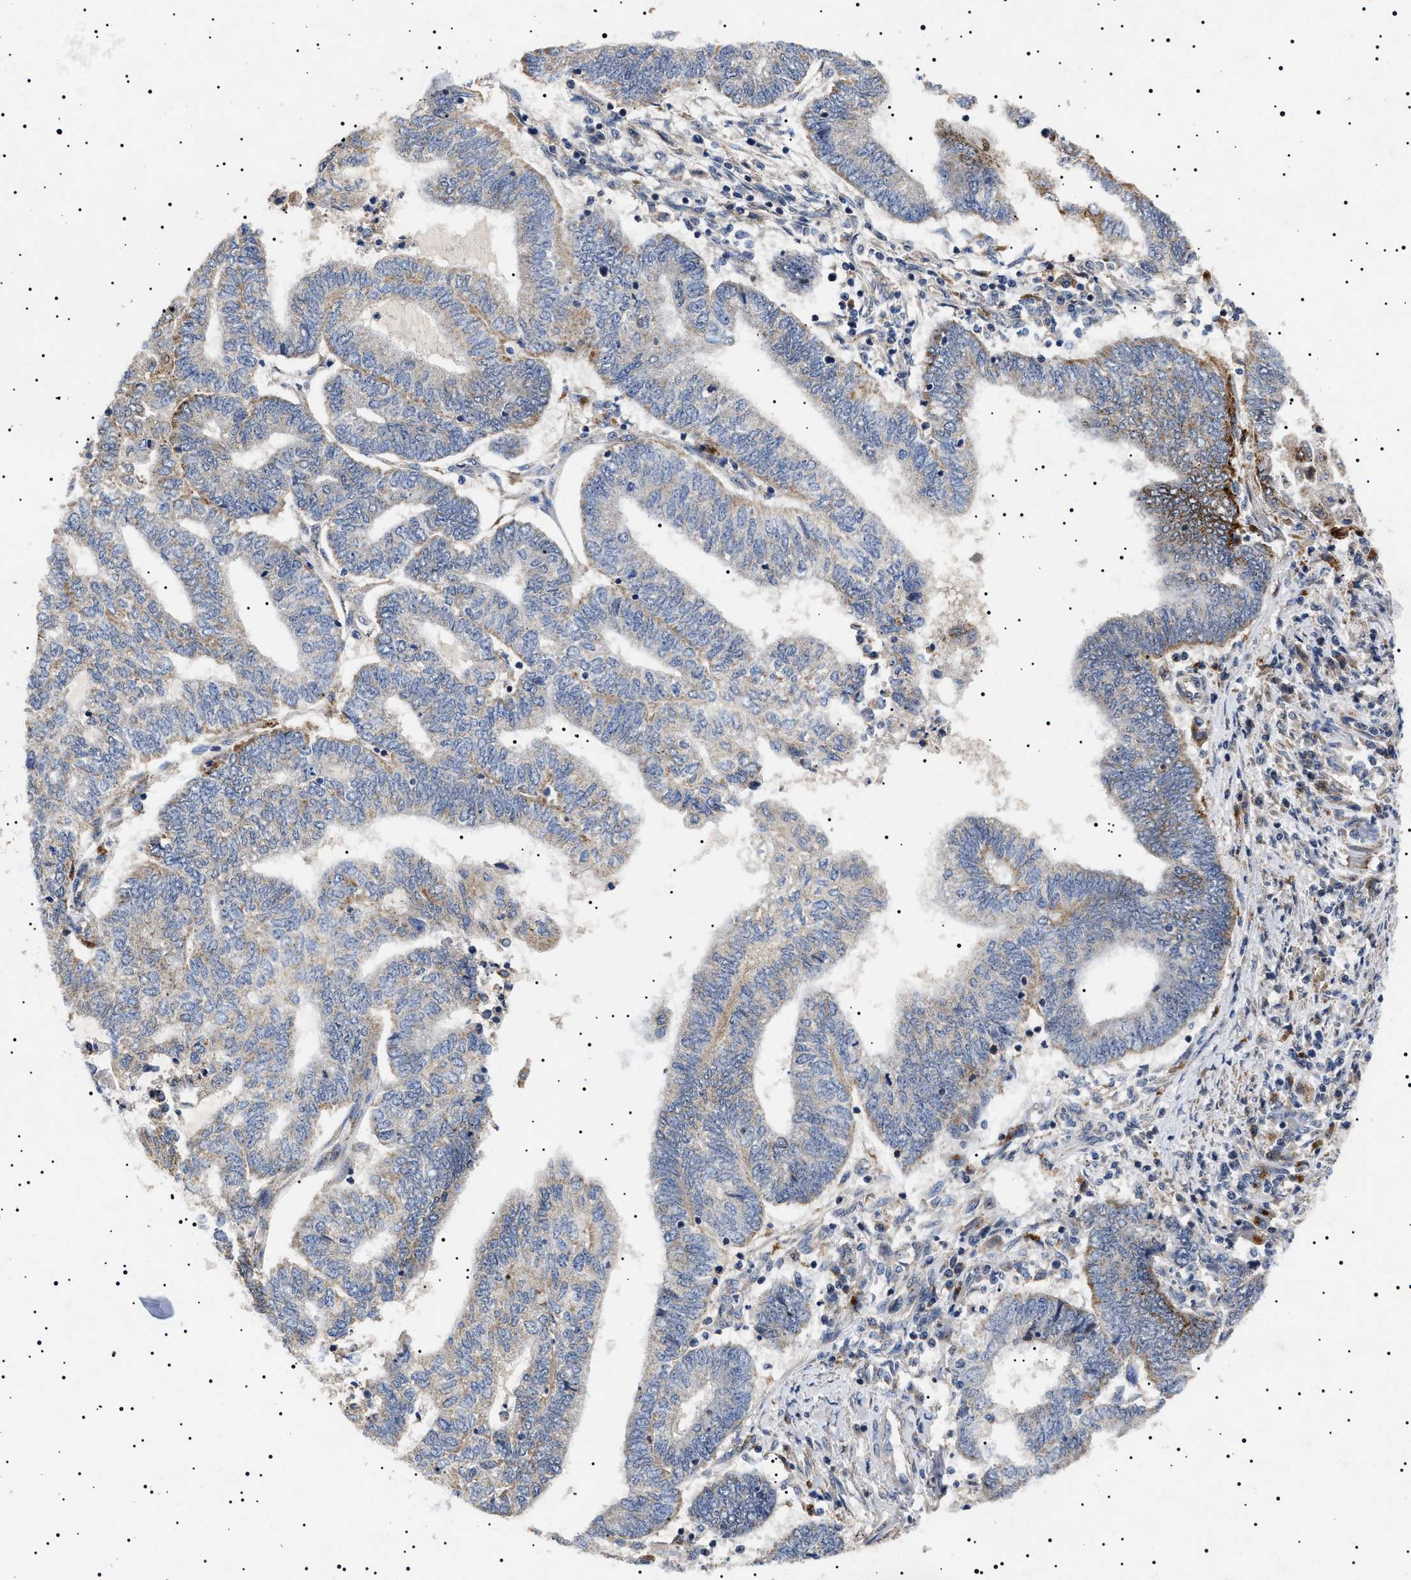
{"staining": {"intensity": "negative", "quantity": "none", "location": "none"}, "tissue": "endometrial cancer", "cell_type": "Tumor cells", "image_type": "cancer", "snomed": [{"axis": "morphology", "description": "Adenocarcinoma, NOS"}, {"axis": "topography", "description": "Uterus"}, {"axis": "topography", "description": "Endometrium"}], "caption": "Image shows no significant protein positivity in tumor cells of endometrial adenocarcinoma.", "gene": "RAB34", "patient": {"sex": "female", "age": 70}}